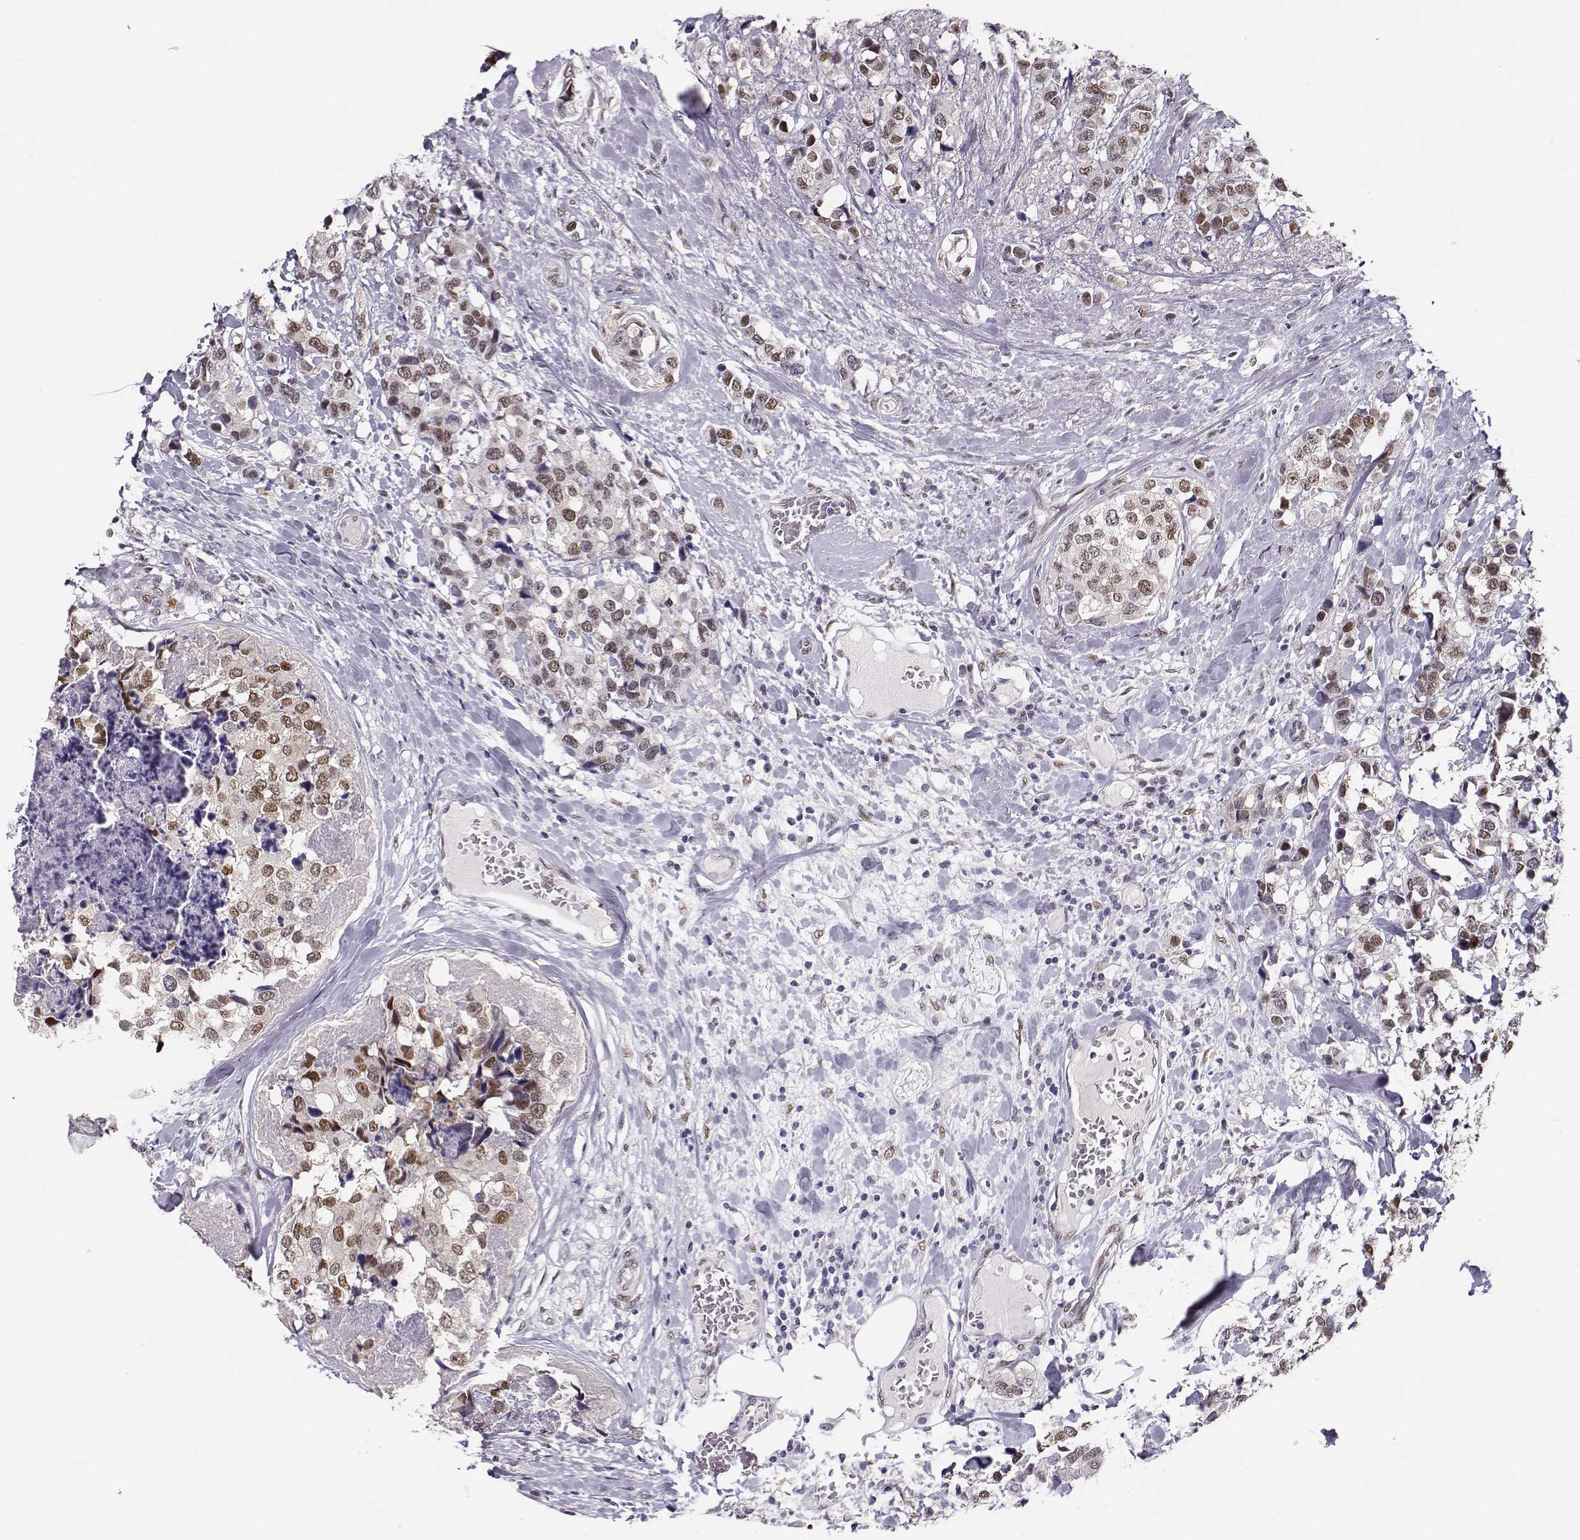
{"staining": {"intensity": "moderate", "quantity": ">75%", "location": "nuclear"}, "tissue": "breast cancer", "cell_type": "Tumor cells", "image_type": "cancer", "snomed": [{"axis": "morphology", "description": "Lobular carcinoma"}, {"axis": "topography", "description": "Breast"}], "caption": "The histopathology image shows staining of breast lobular carcinoma, revealing moderate nuclear protein positivity (brown color) within tumor cells.", "gene": "POLI", "patient": {"sex": "female", "age": 59}}